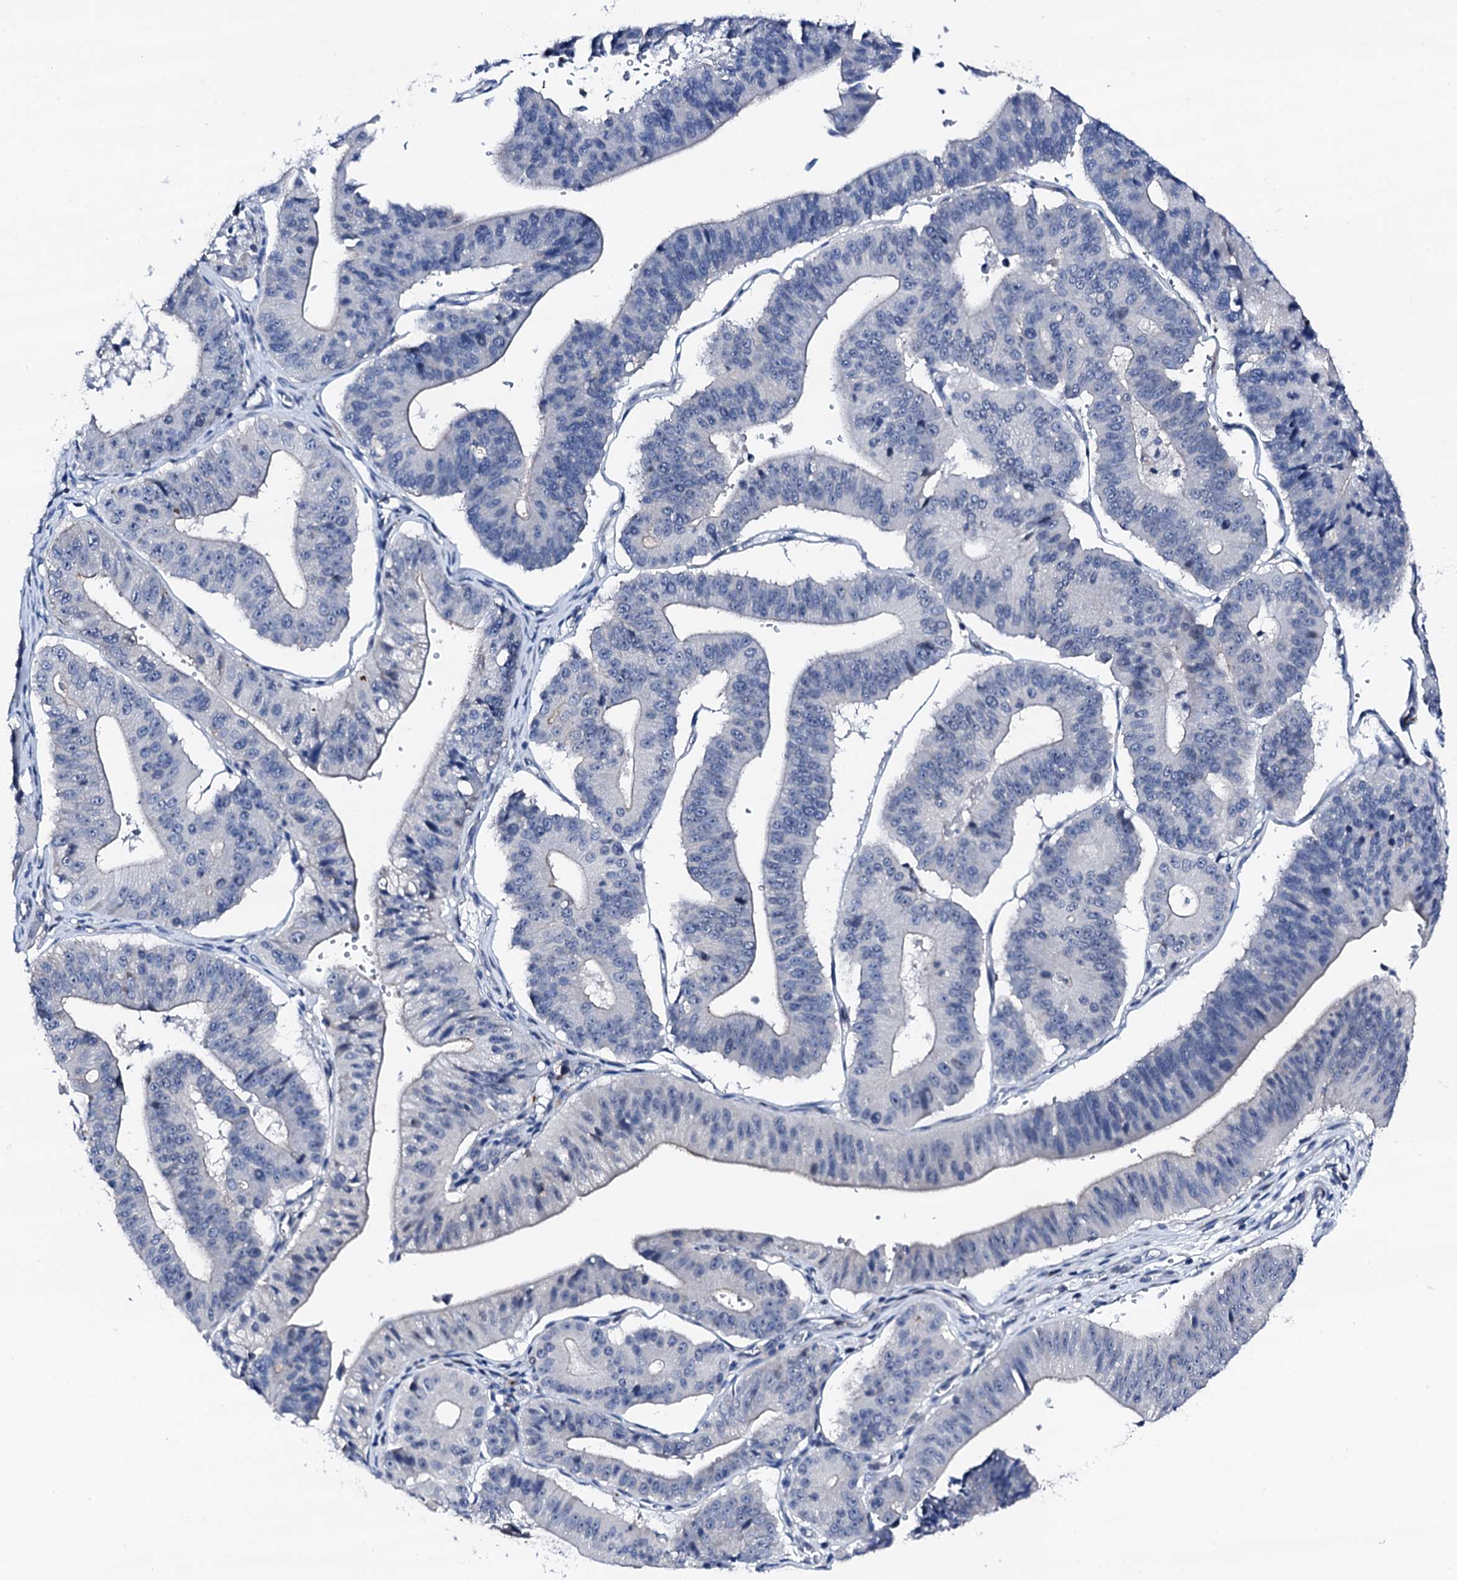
{"staining": {"intensity": "weak", "quantity": "<25%", "location": "nuclear"}, "tissue": "stomach cancer", "cell_type": "Tumor cells", "image_type": "cancer", "snomed": [{"axis": "morphology", "description": "Adenocarcinoma, NOS"}, {"axis": "topography", "description": "Stomach"}], "caption": "High magnification brightfield microscopy of adenocarcinoma (stomach) stained with DAB (brown) and counterstained with hematoxylin (blue): tumor cells show no significant positivity.", "gene": "TRAFD1", "patient": {"sex": "male", "age": 59}}